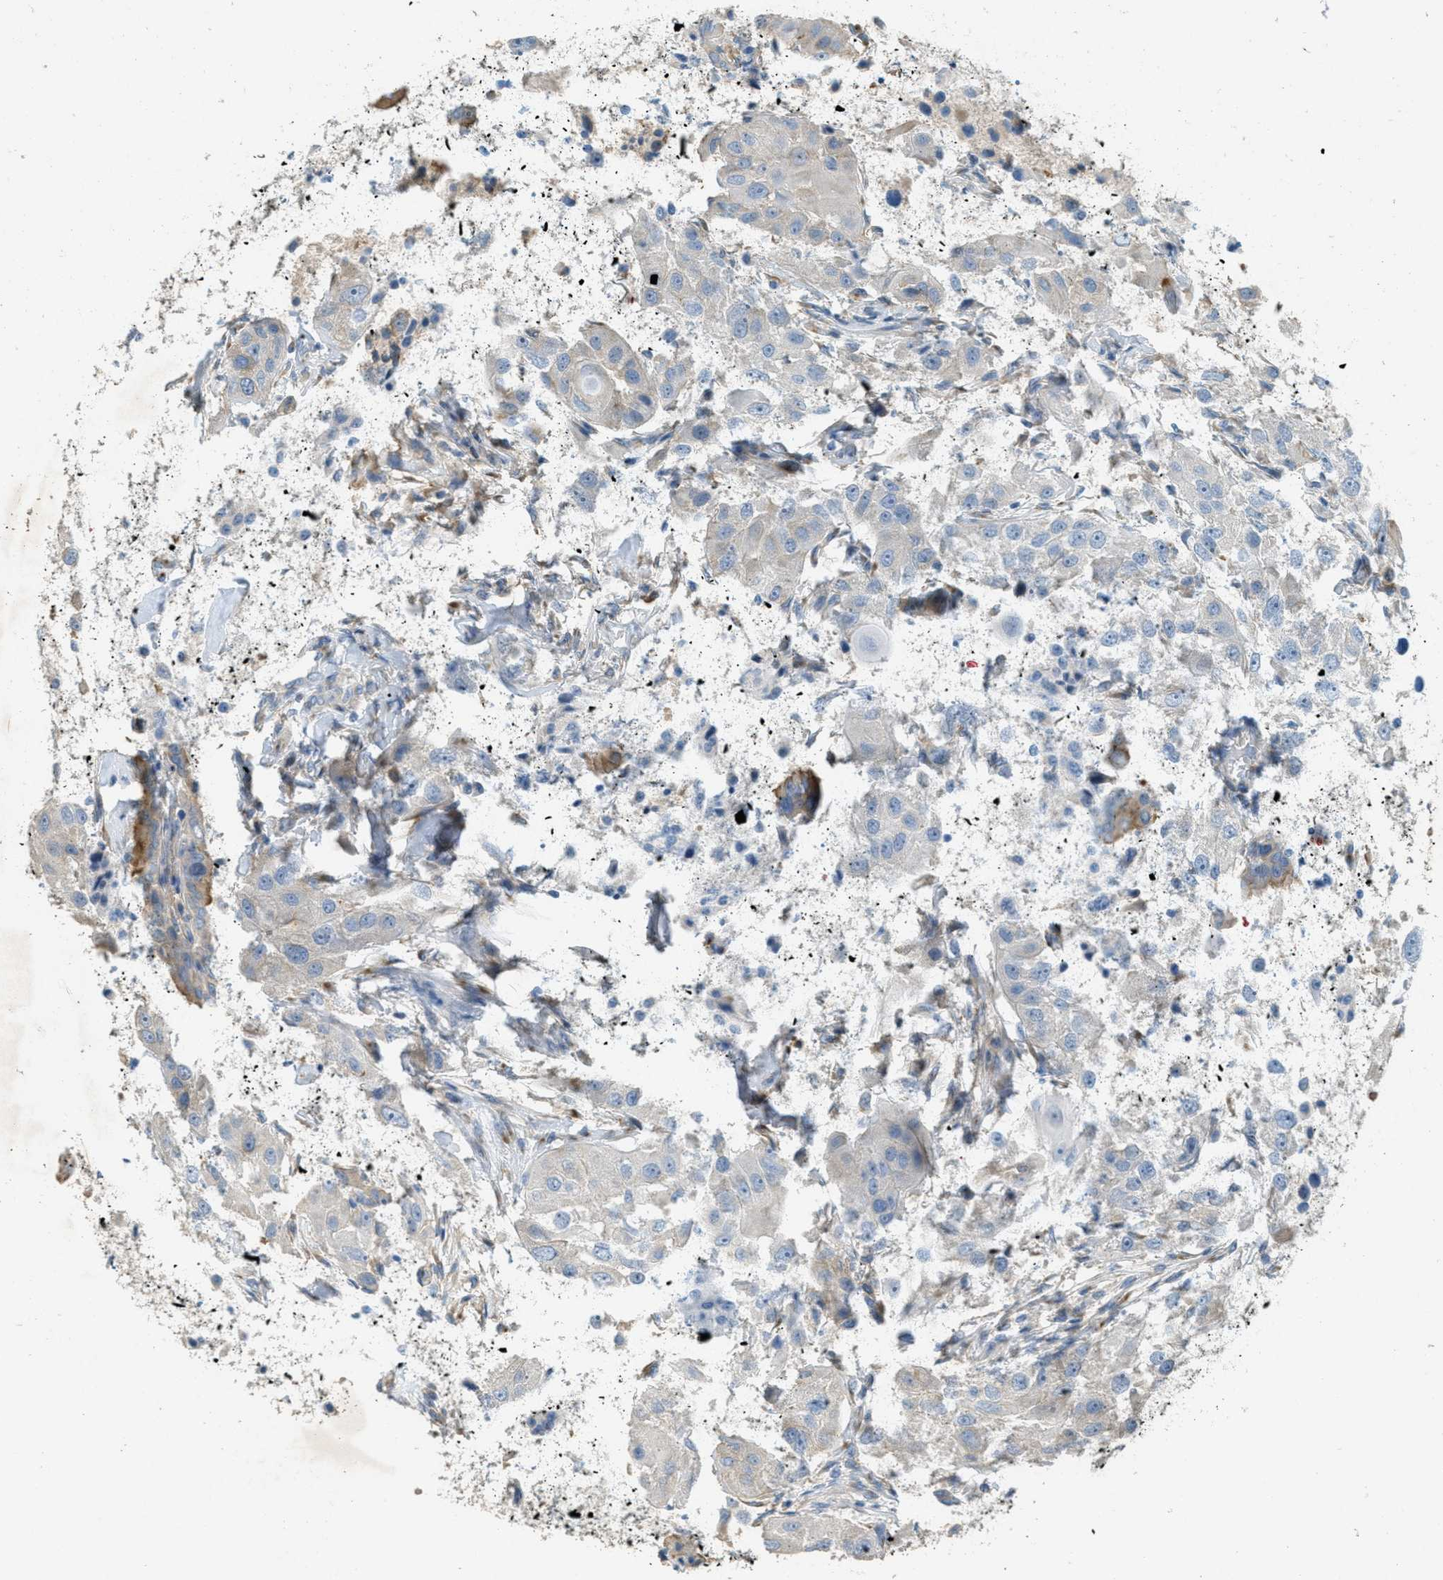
{"staining": {"intensity": "negative", "quantity": "none", "location": "none"}, "tissue": "glioma", "cell_type": "Tumor cells", "image_type": "cancer", "snomed": [{"axis": "morphology", "description": "Glioma, malignant, High grade"}, {"axis": "topography", "description": "Cerebral cortex"}], "caption": "This is an immunohistochemistry (IHC) histopathology image of human glioma. There is no staining in tumor cells.", "gene": "ADCY5", "patient": {"sex": "female", "age": 36}}